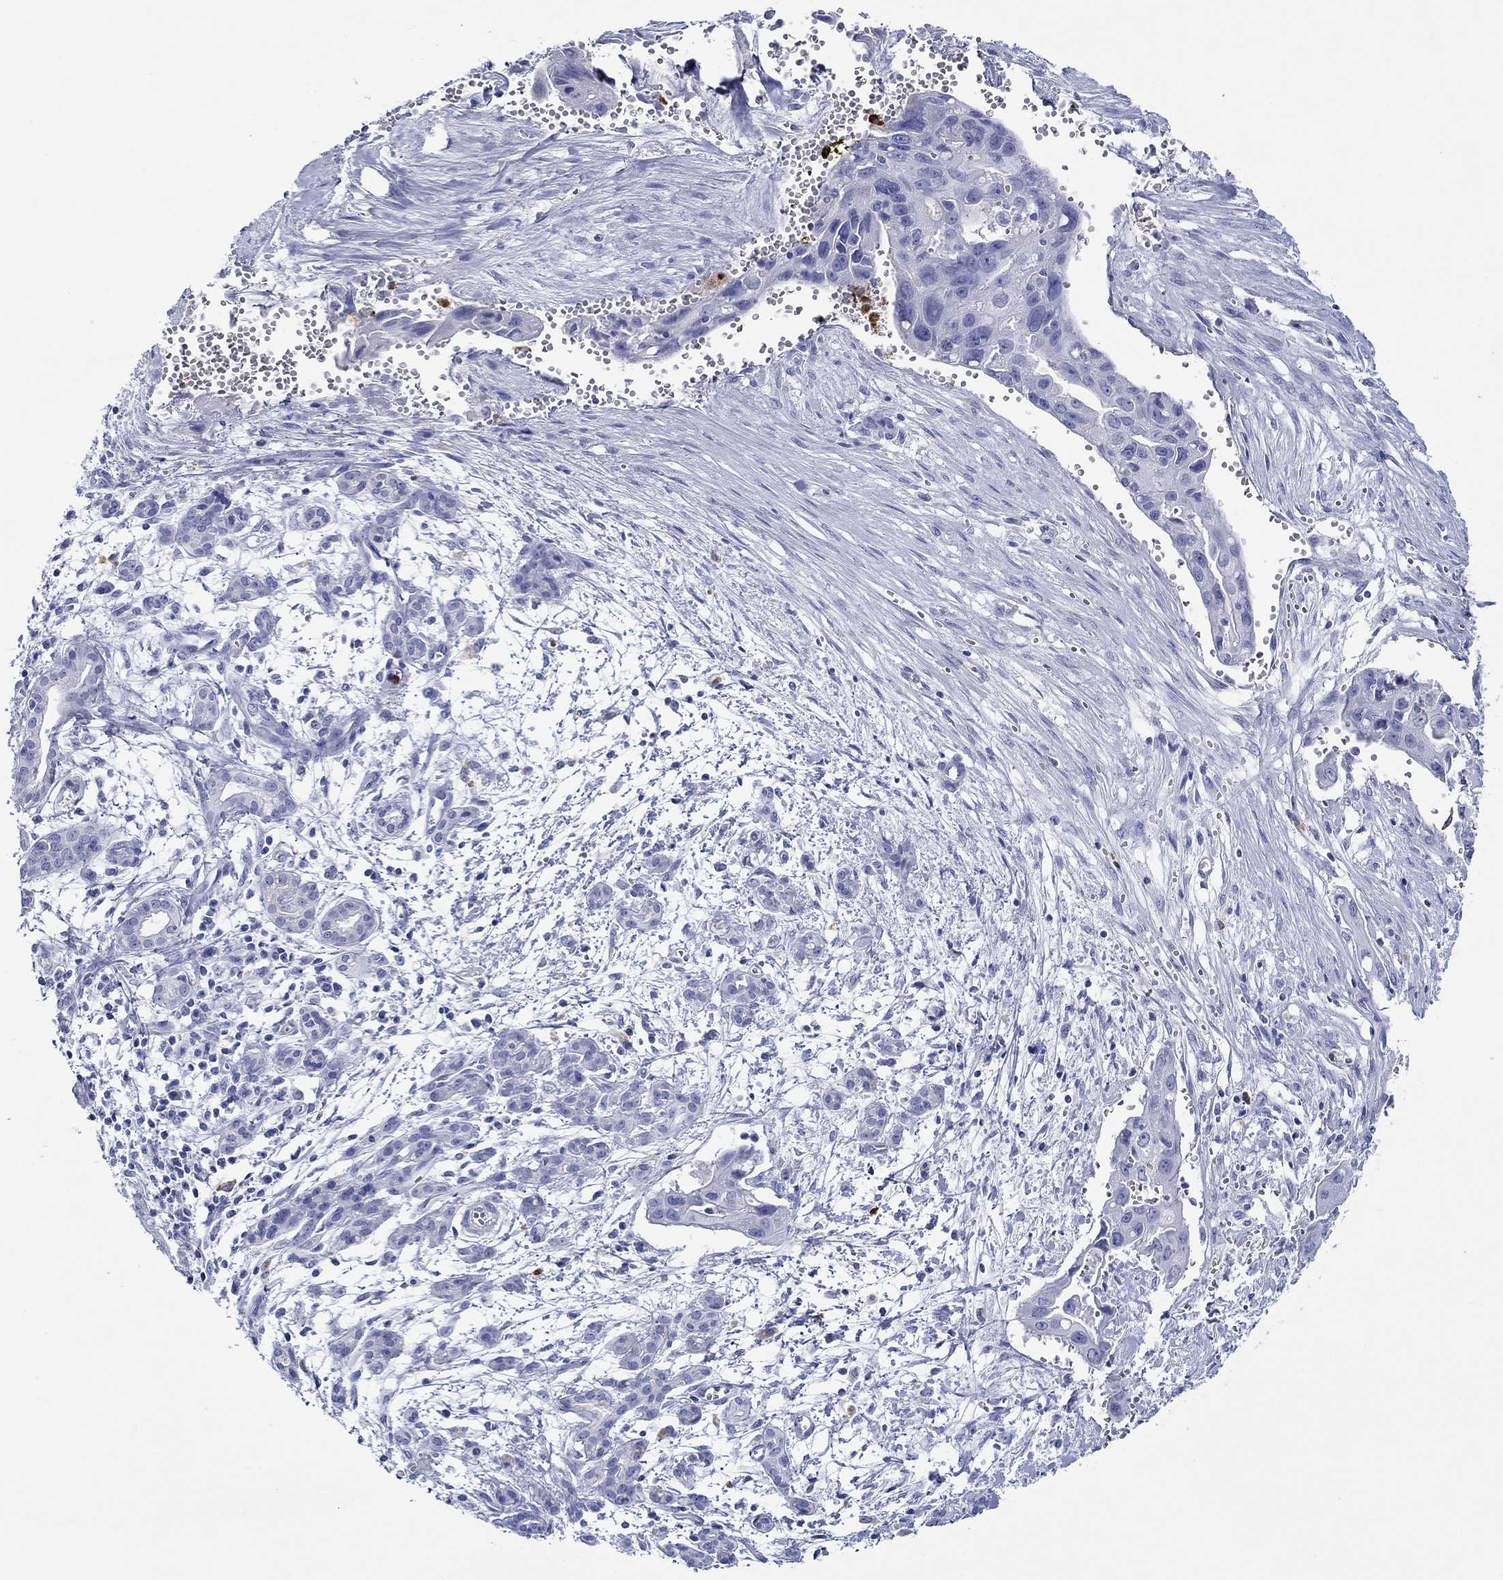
{"staining": {"intensity": "negative", "quantity": "none", "location": "none"}, "tissue": "pancreatic cancer", "cell_type": "Tumor cells", "image_type": "cancer", "snomed": [{"axis": "morphology", "description": "Adenocarcinoma, NOS"}, {"axis": "topography", "description": "Pancreas"}], "caption": "This is a image of immunohistochemistry staining of pancreatic cancer, which shows no expression in tumor cells. (DAB (3,3'-diaminobenzidine) IHC, high magnification).", "gene": "EPX", "patient": {"sex": "male", "age": 60}}